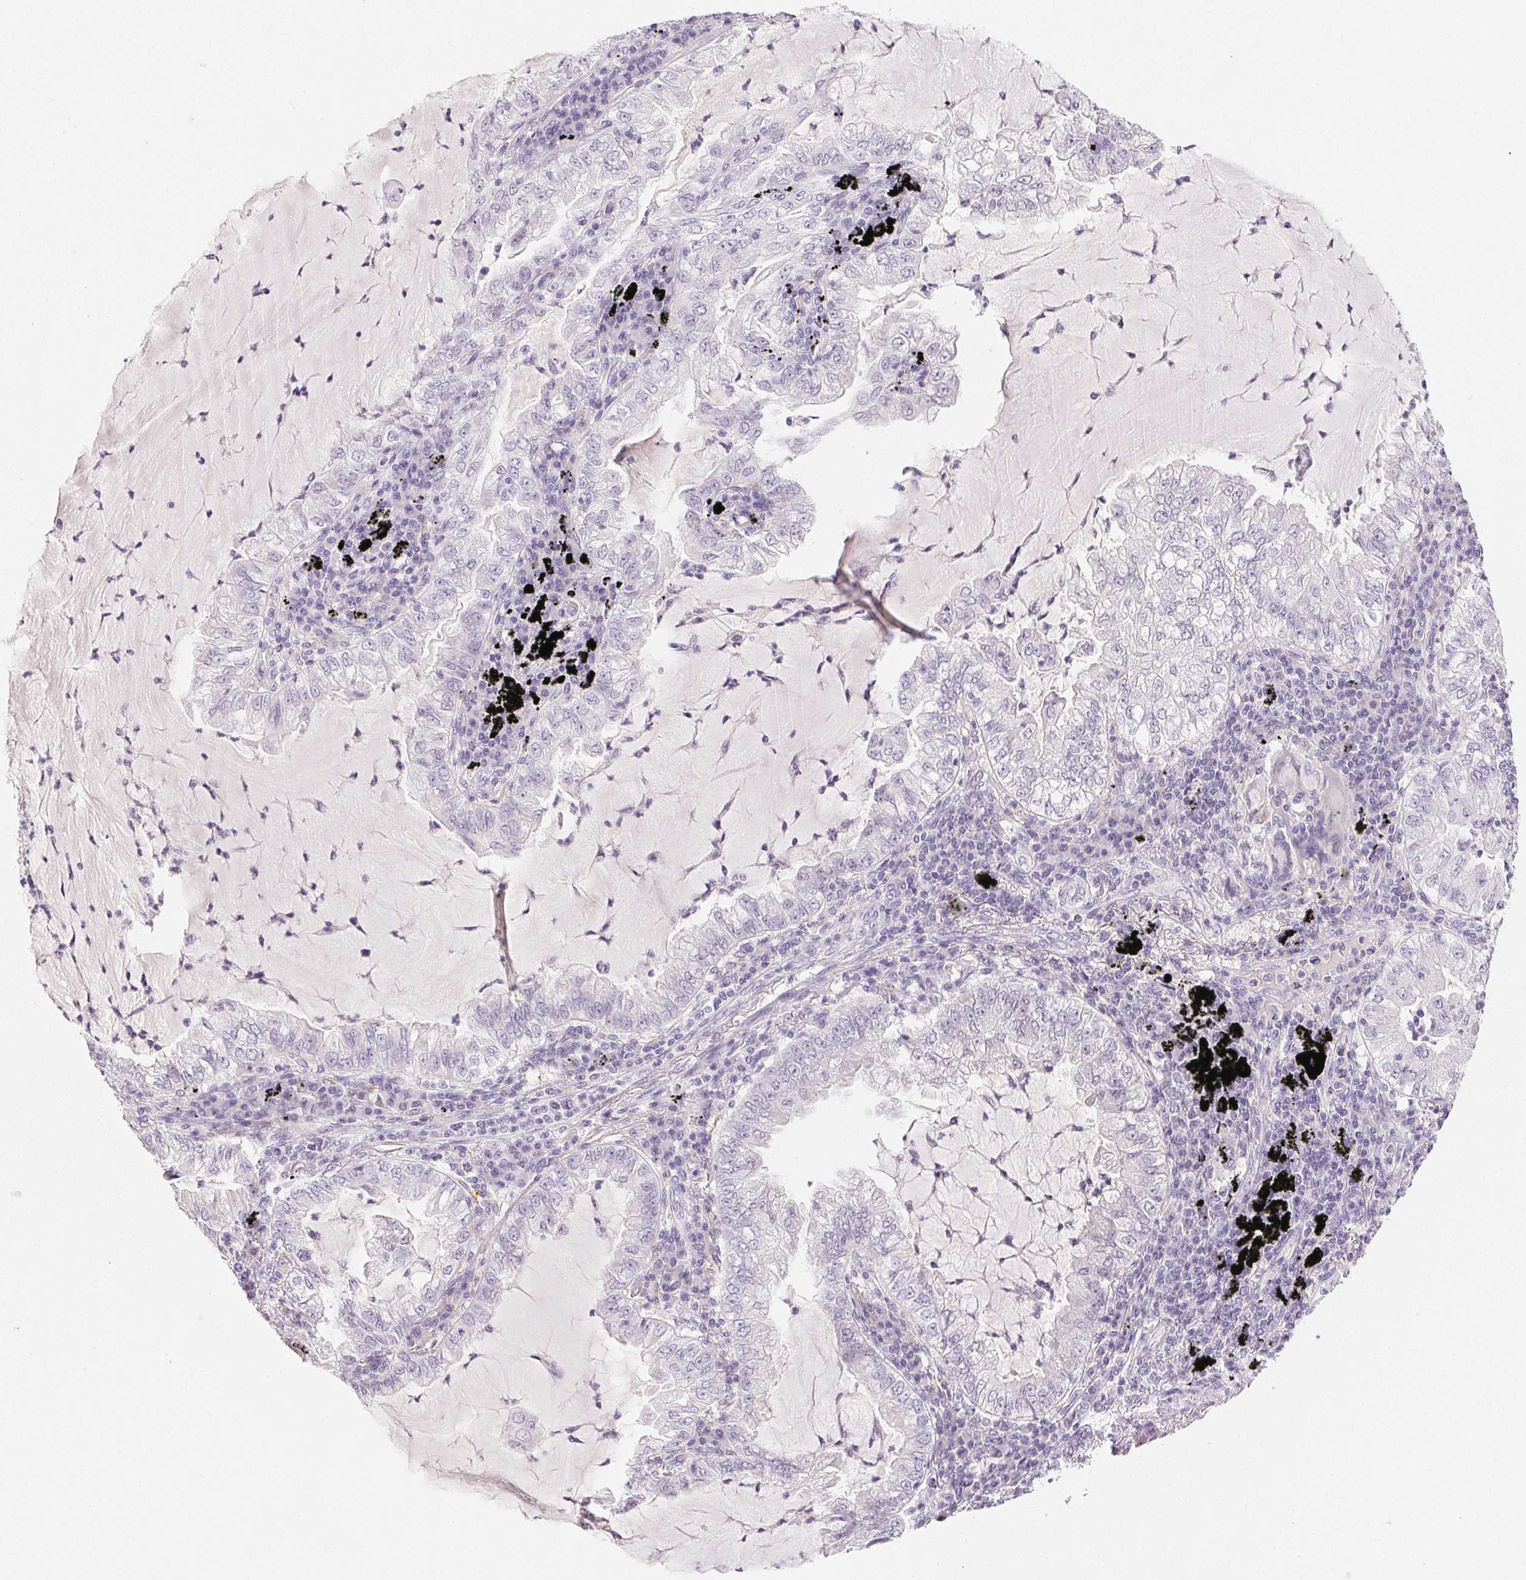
{"staining": {"intensity": "negative", "quantity": "none", "location": "none"}, "tissue": "lung cancer", "cell_type": "Tumor cells", "image_type": "cancer", "snomed": [{"axis": "morphology", "description": "Adenocarcinoma, NOS"}, {"axis": "topography", "description": "Lung"}], "caption": "Immunohistochemistry (IHC) of adenocarcinoma (lung) reveals no staining in tumor cells.", "gene": "MIOX", "patient": {"sex": "female", "age": 73}}